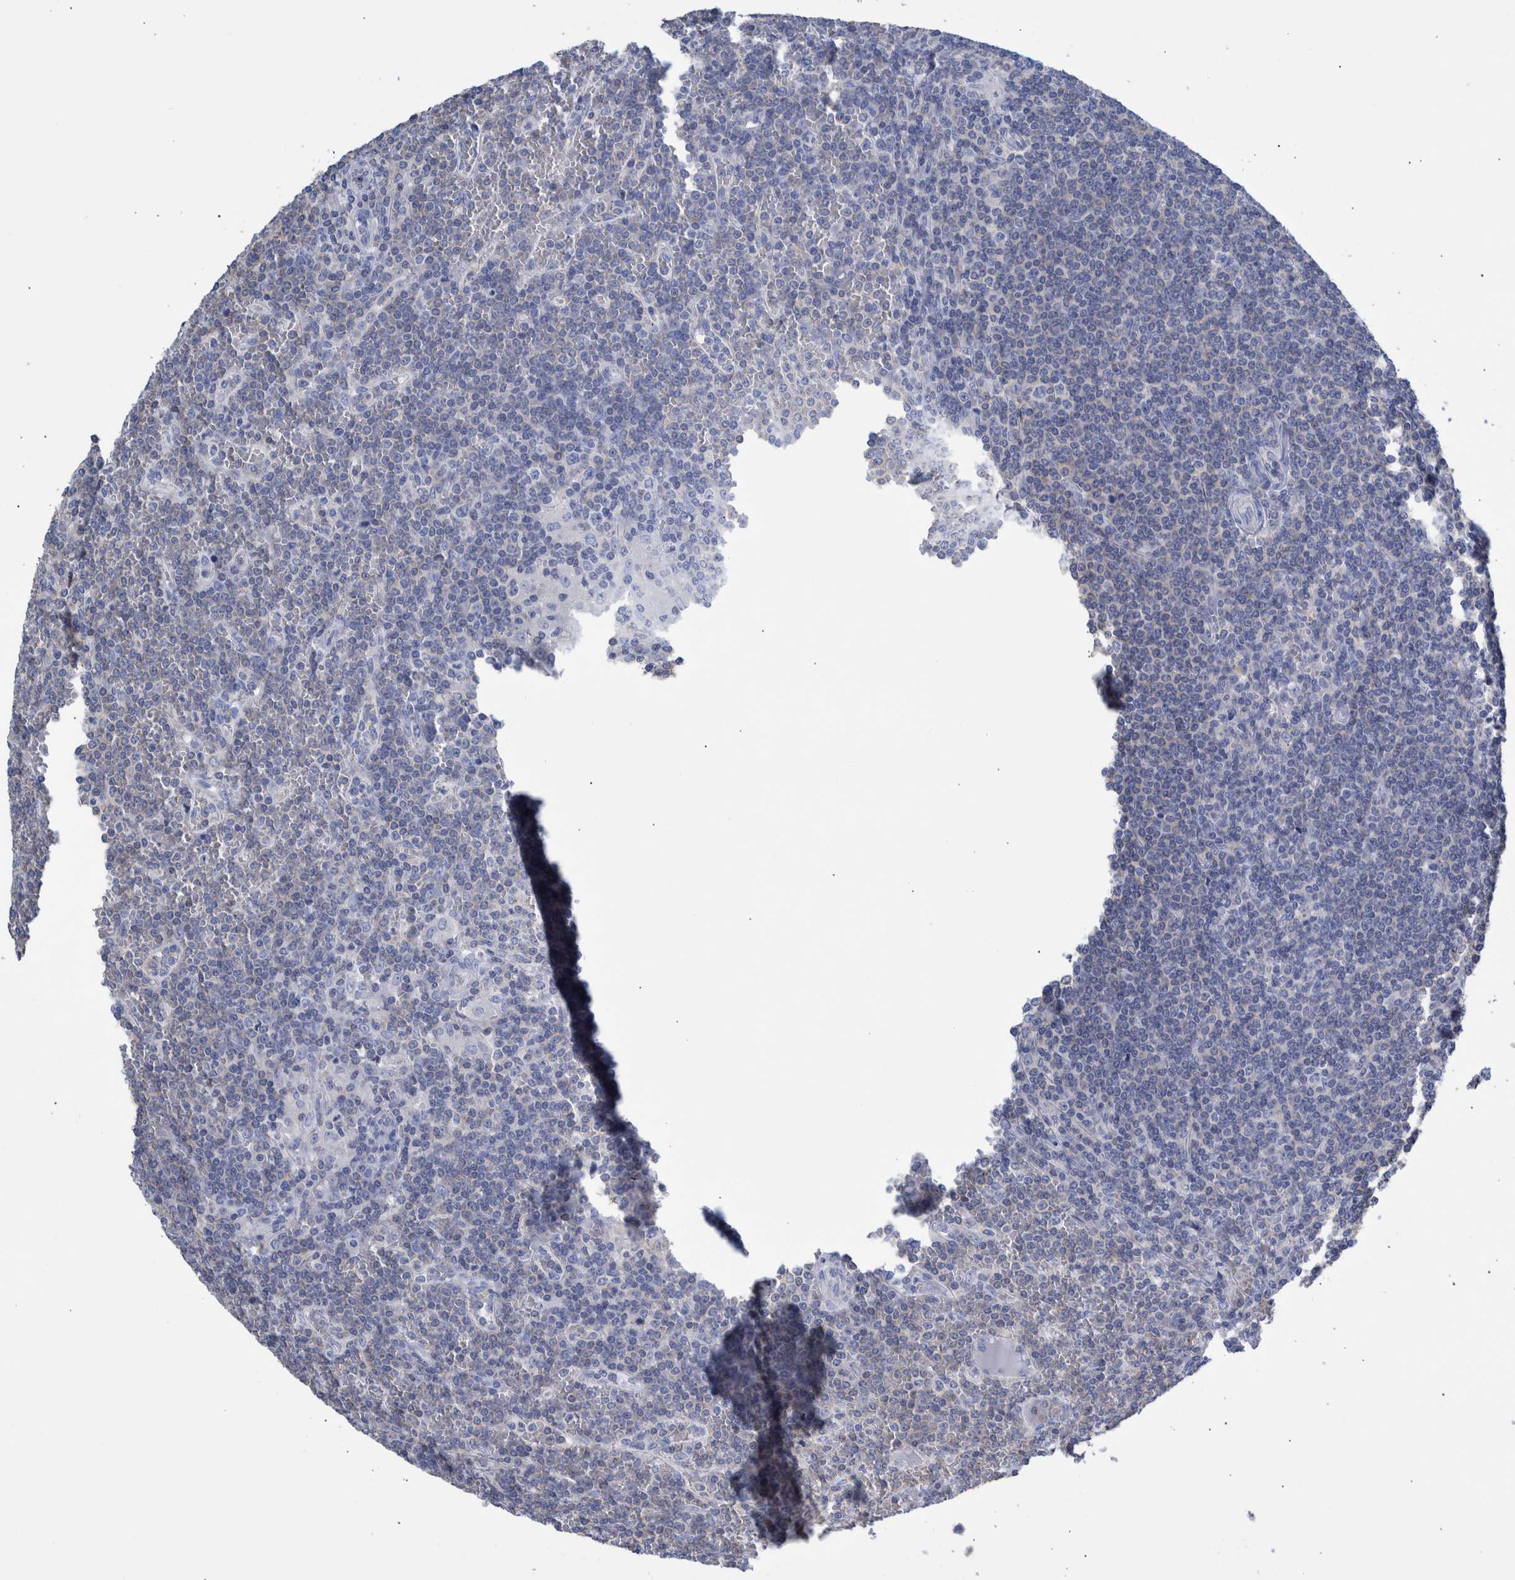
{"staining": {"intensity": "negative", "quantity": "none", "location": "none"}, "tissue": "lymphoma", "cell_type": "Tumor cells", "image_type": "cancer", "snomed": [{"axis": "morphology", "description": "Malignant lymphoma, non-Hodgkin's type, Low grade"}, {"axis": "topography", "description": "Spleen"}], "caption": "The immunohistochemistry micrograph has no significant positivity in tumor cells of lymphoma tissue. (Brightfield microscopy of DAB (3,3'-diaminobenzidine) immunohistochemistry (IHC) at high magnification).", "gene": "PPP3CC", "patient": {"sex": "female", "age": 19}}